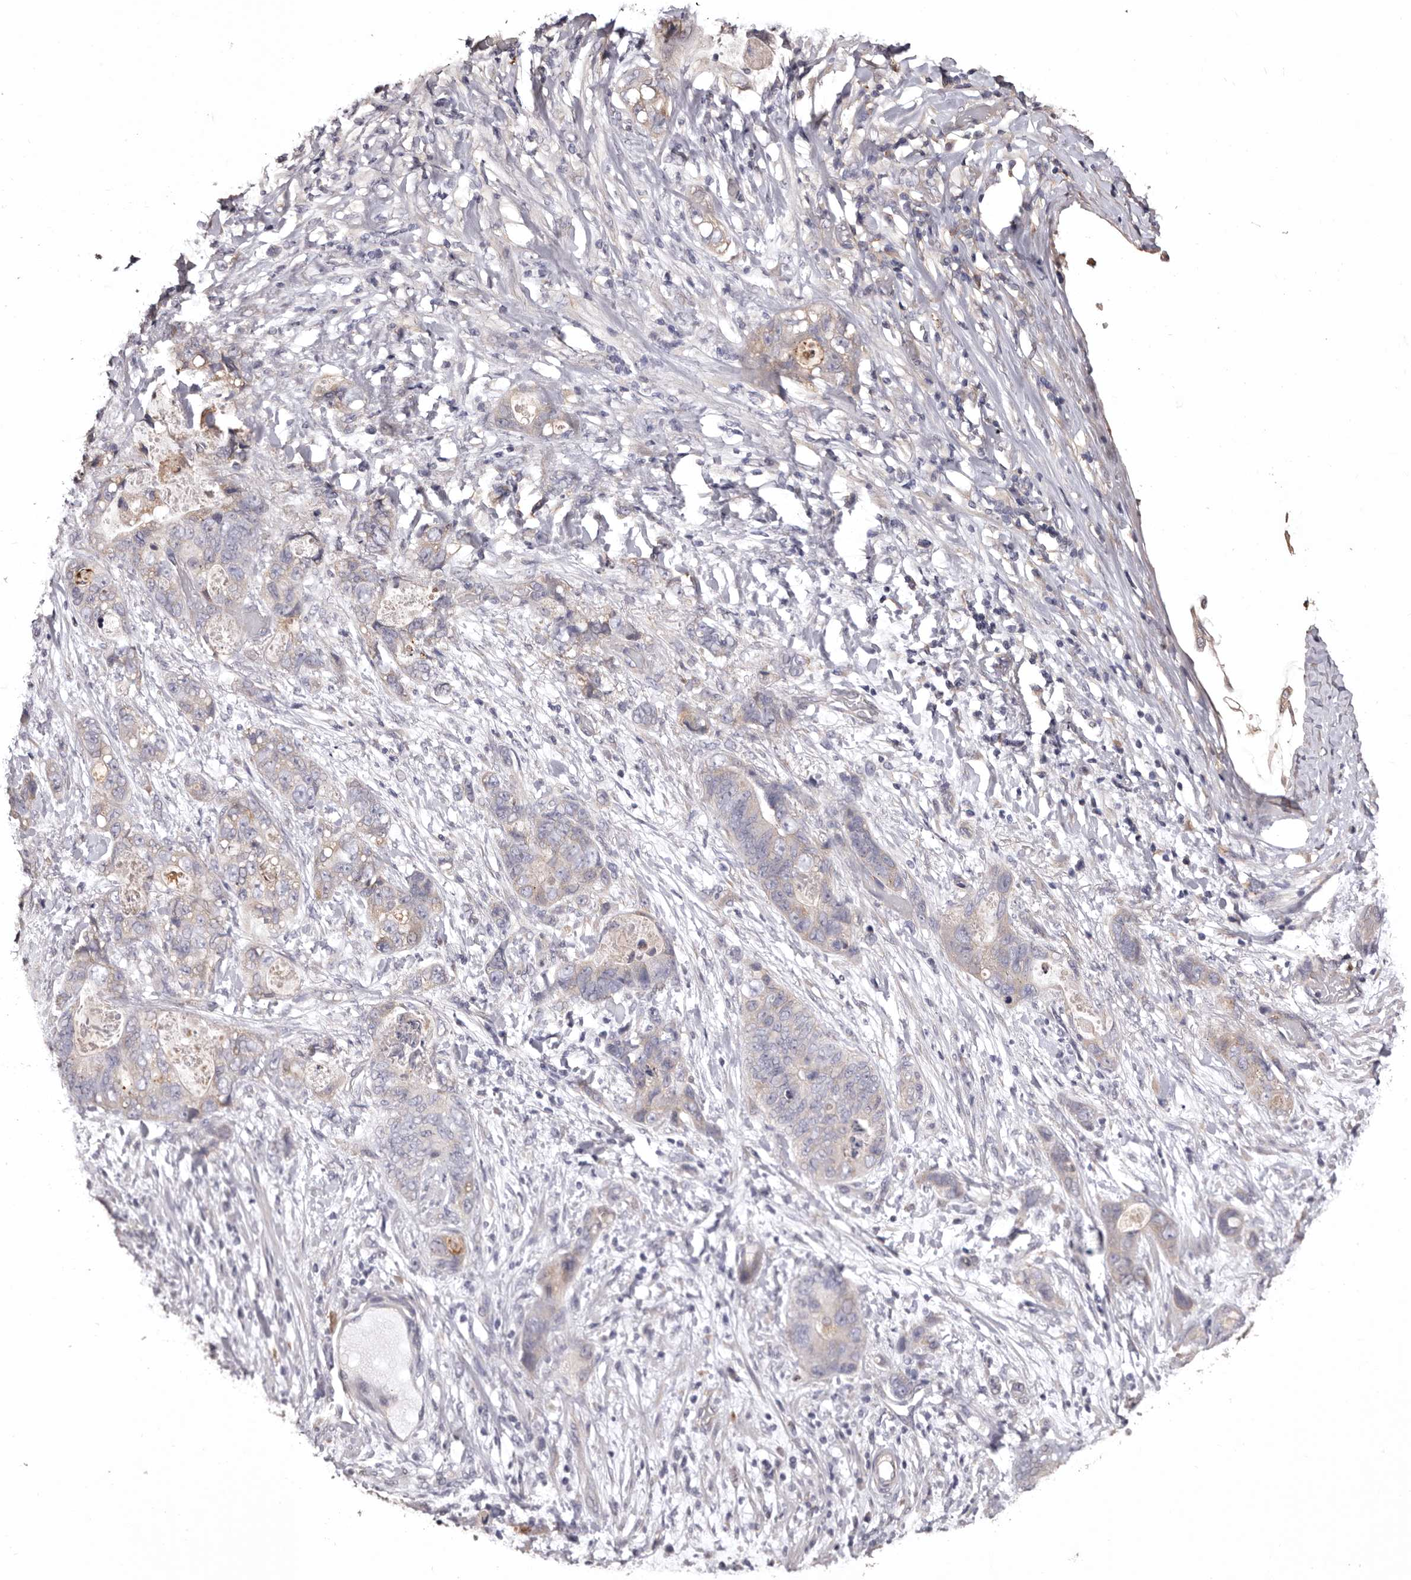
{"staining": {"intensity": "negative", "quantity": "none", "location": "none"}, "tissue": "stomach cancer", "cell_type": "Tumor cells", "image_type": "cancer", "snomed": [{"axis": "morphology", "description": "Normal tissue, NOS"}, {"axis": "morphology", "description": "Adenocarcinoma, NOS"}, {"axis": "topography", "description": "Stomach"}], "caption": "Stomach cancer (adenocarcinoma) was stained to show a protein in brown. There is no significant staining in tumor cells.", "gene": "ETNK1", "patient": {"sex": "female", "age": 89}}